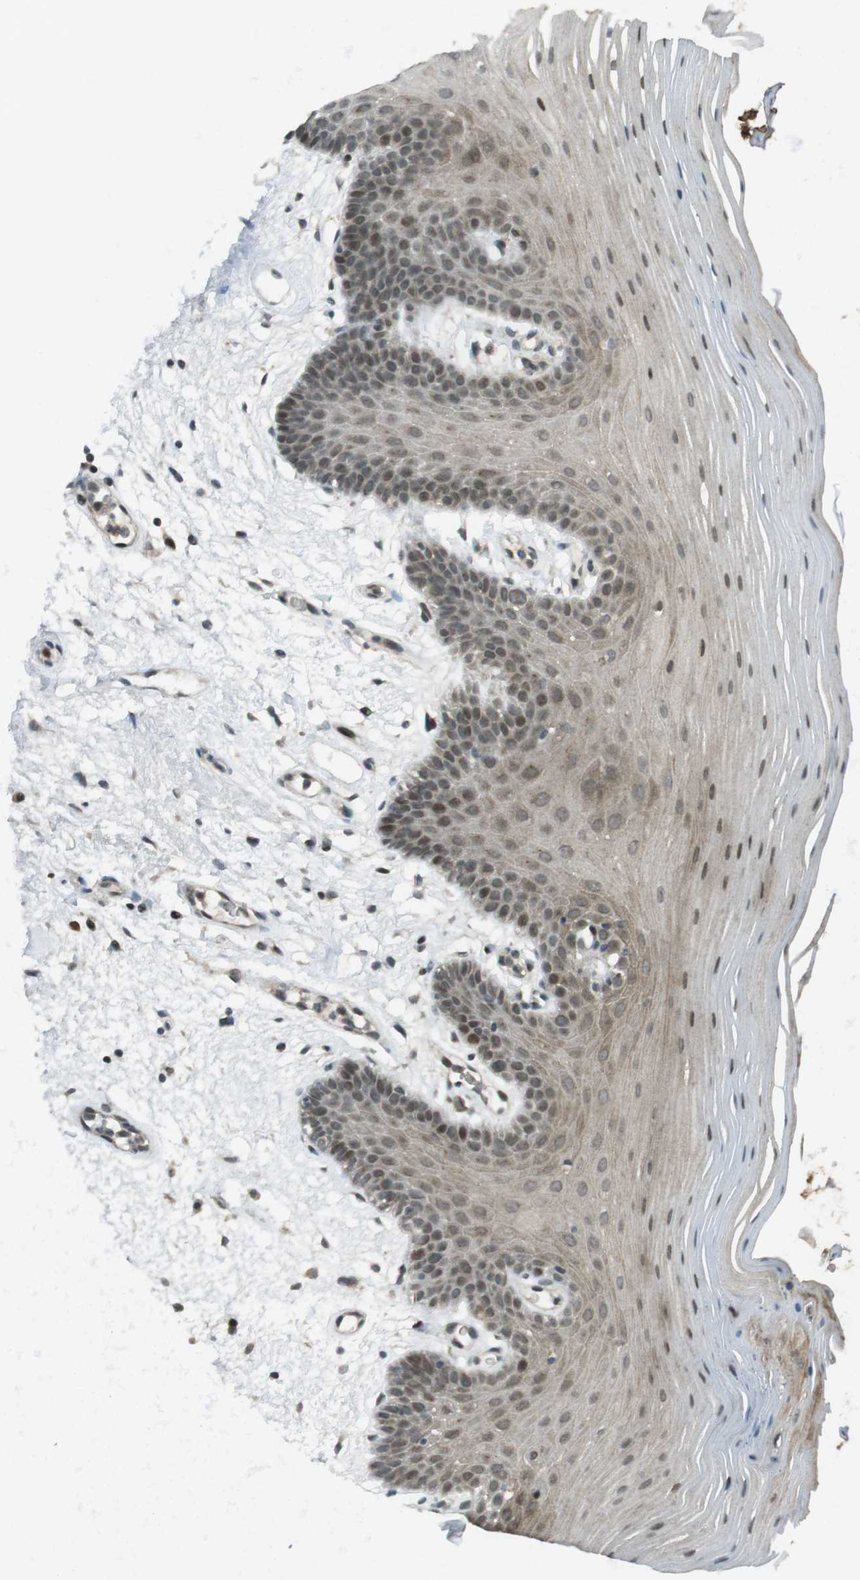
{"staining": {"intensity": "weak", "quantity": ">75%", "location": "cytoplasmic/membranous,nuclear"}, "tissue": "oral mucosa", "cell_type": "Squamous epithelial cells", "image_type": "normal", "snomed": [{"axis": "morphology", "description": "Normal tissue, NOS"}, {"axis": "morphology", "description": "Squamous cell carcinoma, NOS"}, {"axis": "topography", "description": "Skeletal muscle"}, {"axis": "topography", "description": "Oral tissue"}, {"axis": "topography", "description": "Head-Neck"}], "caption": "High-power microscopy captured an immunohistochemistry (IHC) histopathology image of benign oral mucosa, revealing weak cytoplasmic/membranous,nuclear expression in about >75% of squamous epithelial cells.", "gene": "SLITRK5", "patient": {"sex": "male", "age": 71}}